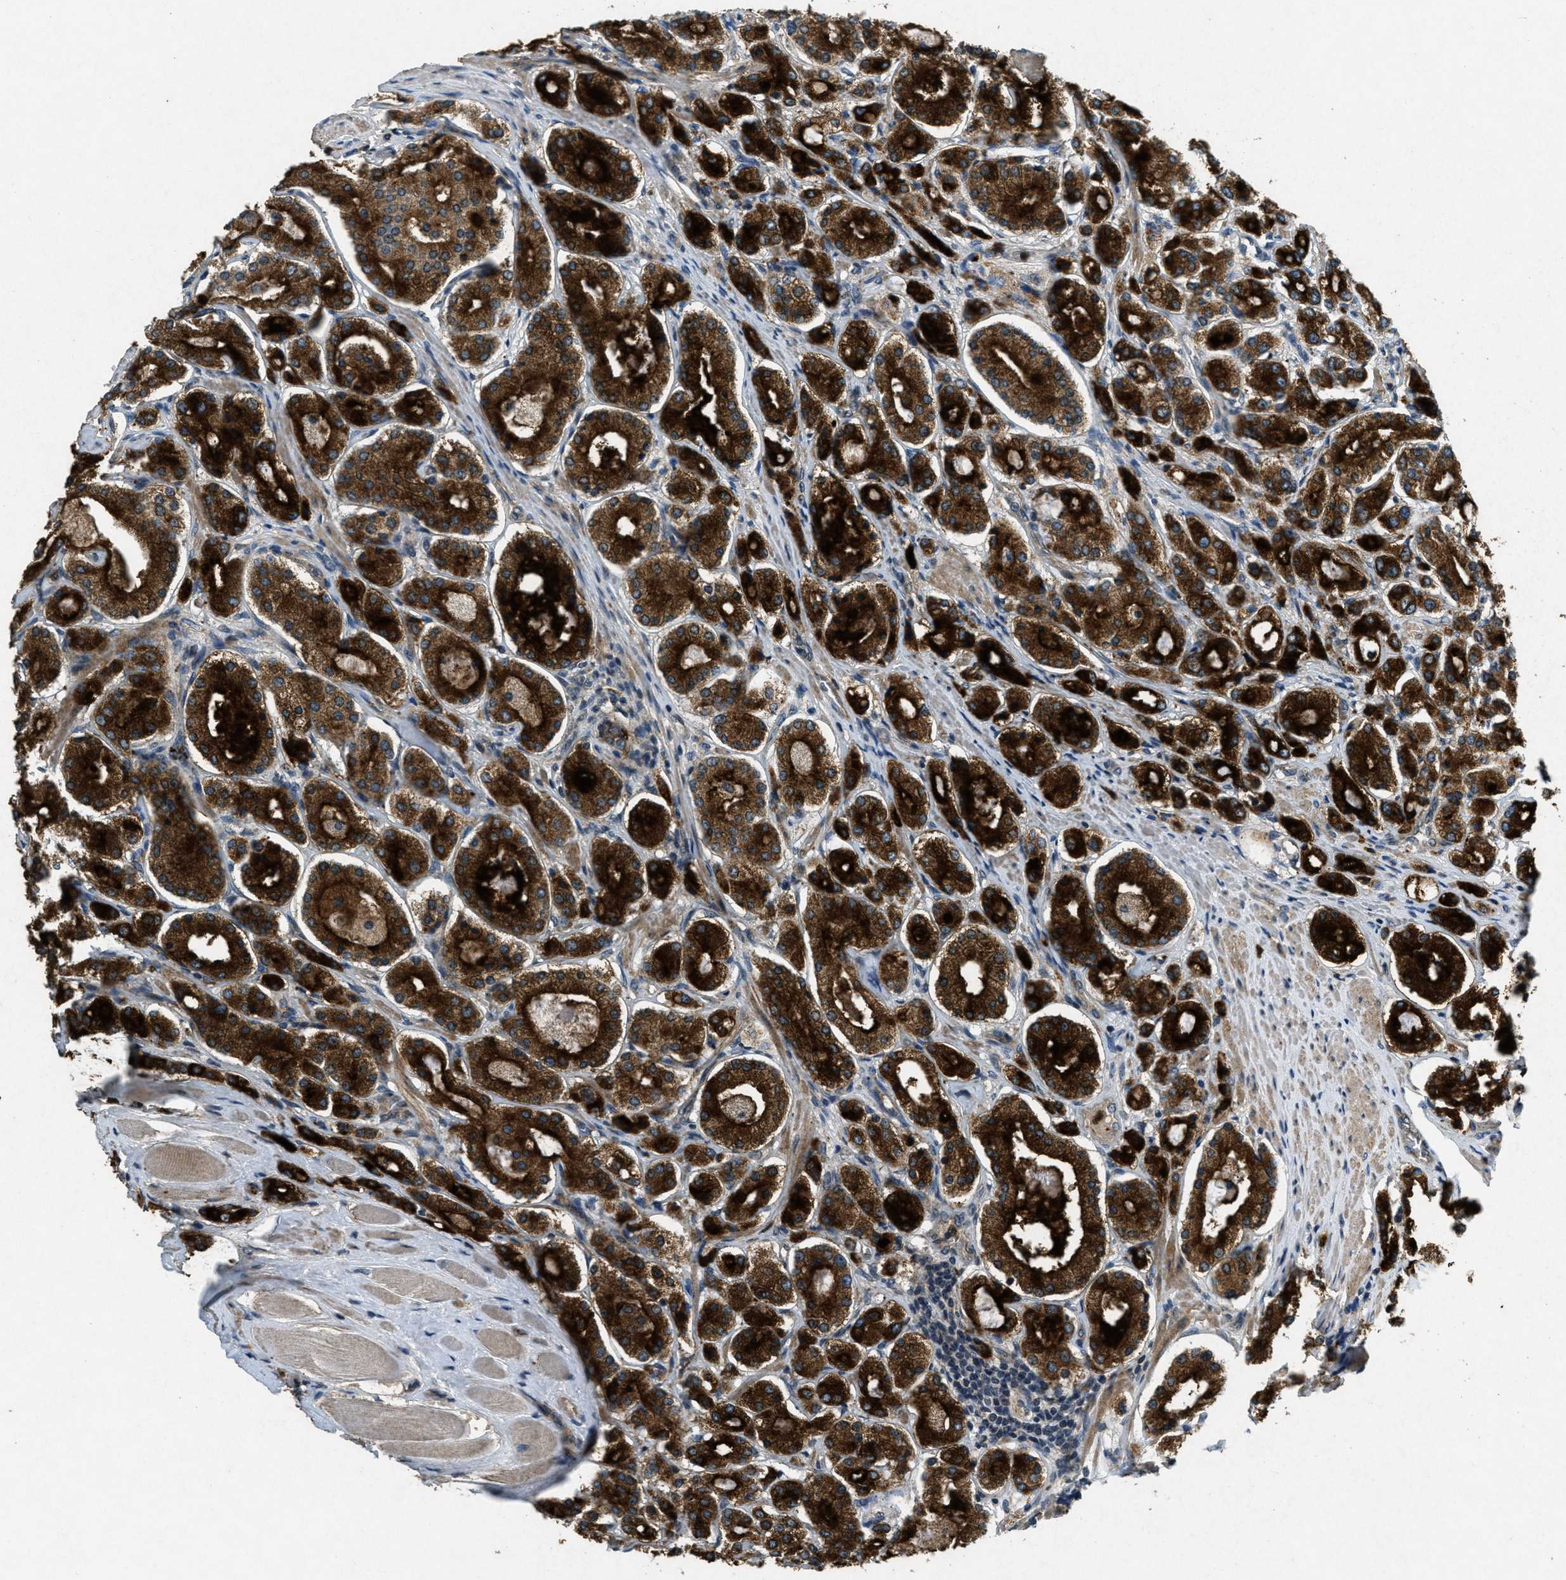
{"staining": {"intensity": "strong", "quantity": ">75%", "location": "cytoplasmic/membranous"}, "tissue": "prostate cancer", "cell_type": "Tumor cells", "image_type": "cancer", "snomed": [{"axis": "morphology", "description": "Adenocarcinoma, High grade"}, {"axis": "topography", "description": "Prostate"}], "caption": "Human prostate cancer (high-grade adenocarcinoma) stained with a protein marker shows strong staining in tumor cells.", "gene": "RAB3D", "patient": {"sex": "male", "age": 65}}